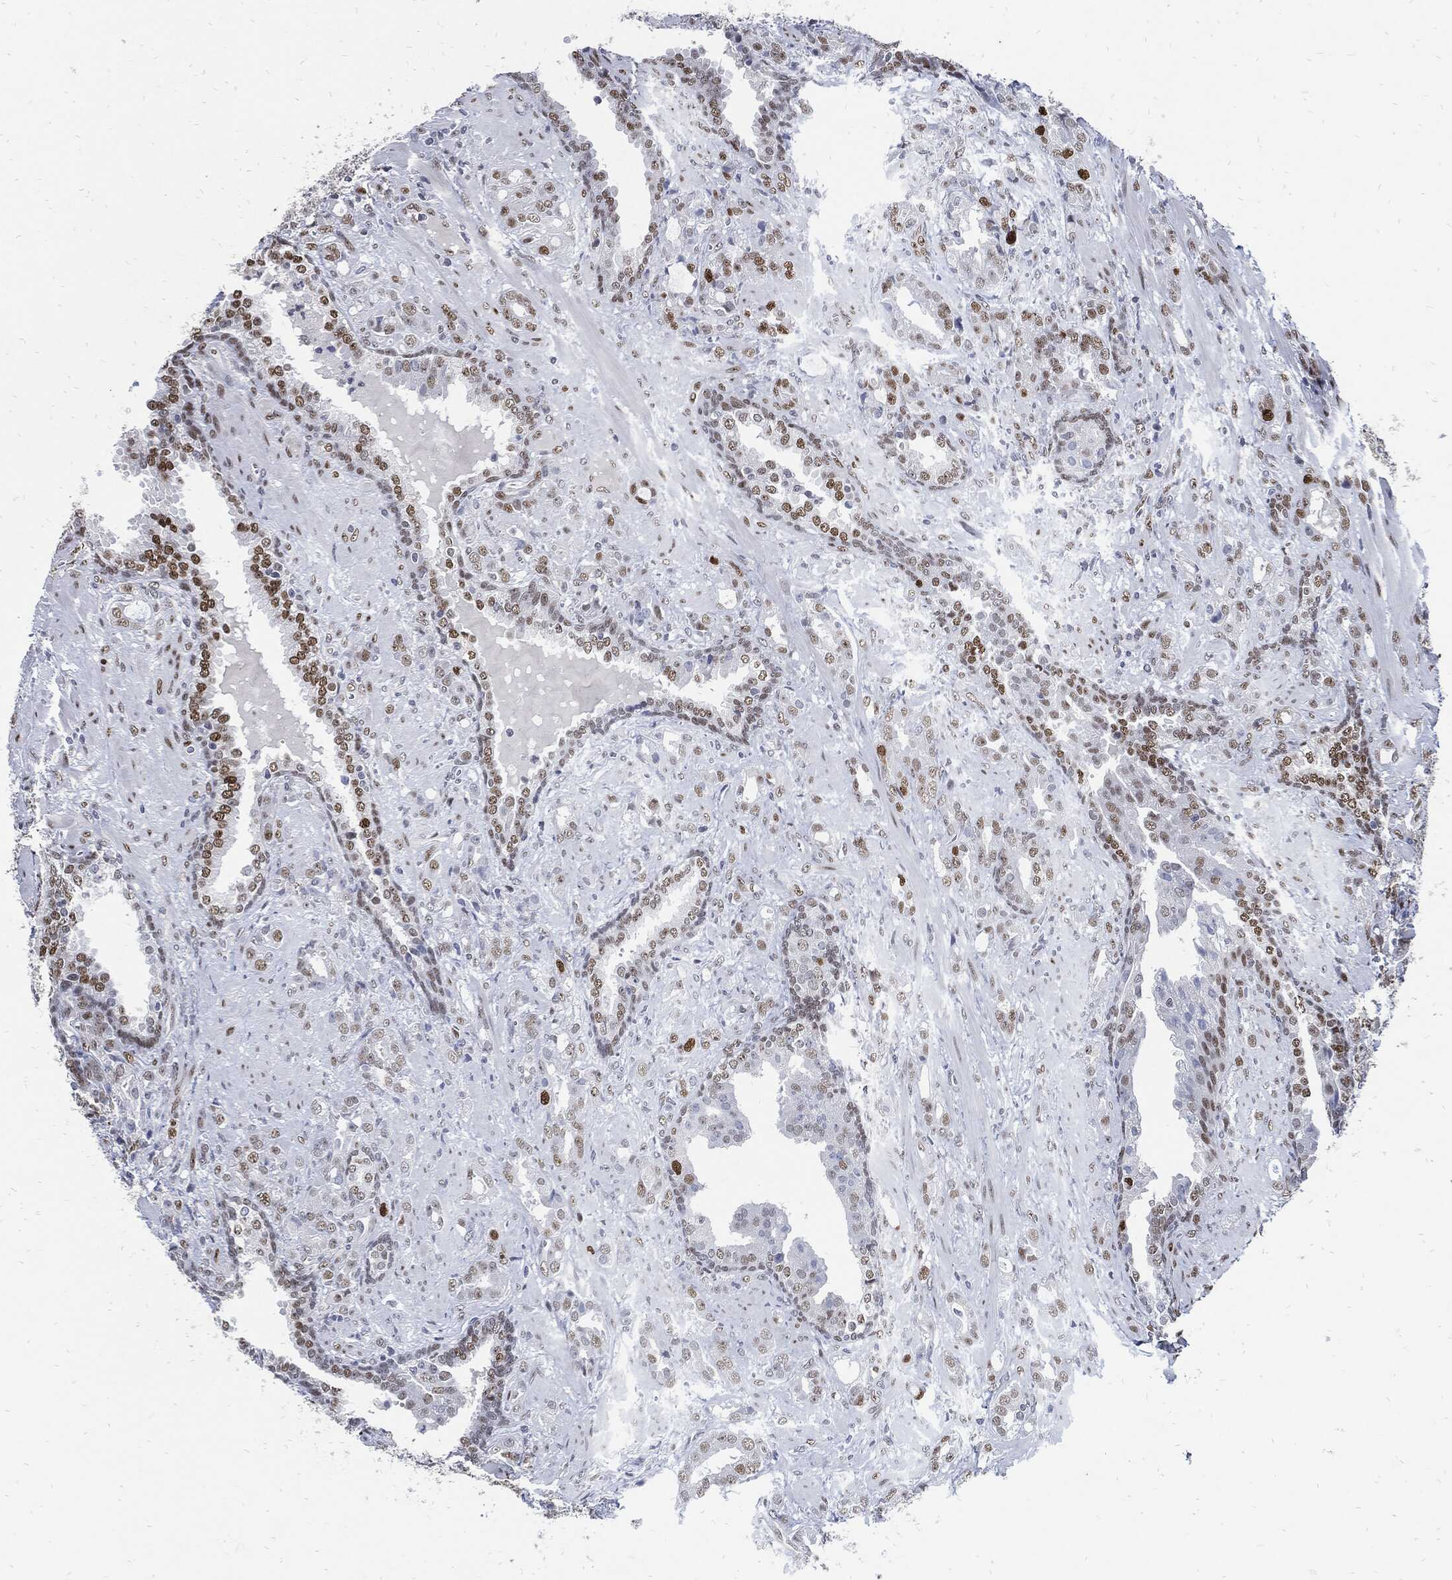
{"staining": {"intensity": "strong", "quantity": "<25%", "location": "nuclear"}, "tissue": "prostate cancer", "cell_type": "Tumor cells", "image_type": "cancer", "snomed": [{"axis": "morphology", "description": "Adenocarcinoma, NOS"}, {"axis": "topography", "description": "Prostate"}], "caption": "Immunohistochemistry (DAB) staining of human prostate cancer reveals strong nuclear protein expression in approximately <25% of tumor cells. The staining is performed using DAB (3,3'-diaminobenzidine) brown chromogen to label protein expression. The nuclei are counter-stained blue using hematoxylin.", "gene": "NBN", "patient": {"sex": "male", "age": 57}}